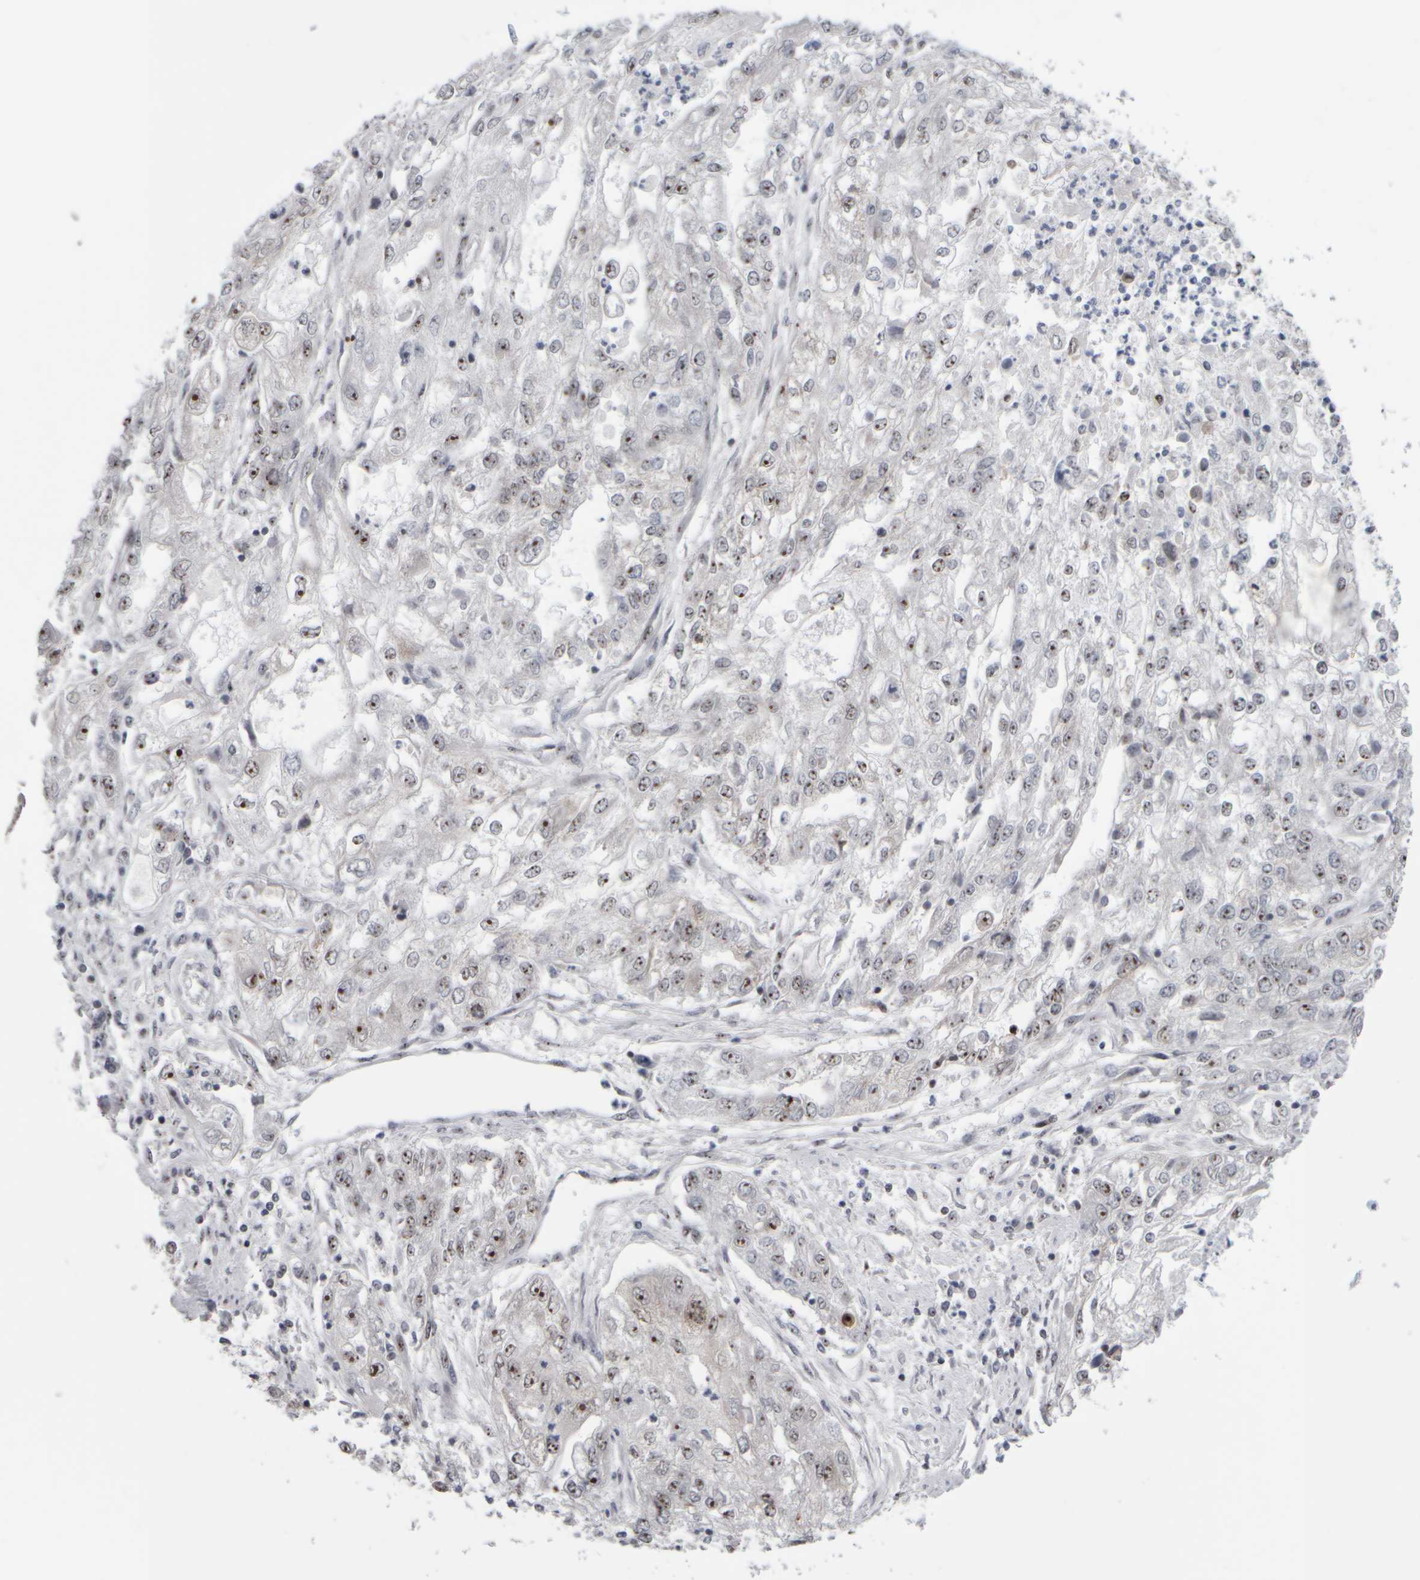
{"staining": {"intensity": "moderate", "quantity": "25%-75%", "location": "nuclear"}, "tissue": "endometrial cancer", "cell_type": "Tumor cells", "image_type": "cancer", "snomed": [{"axis": "morphology", "description": "Adenocarcinoma, NOS"}, {"axis": "topography", "description": "Endometrium"}], "caption": "This is an image of immunohistochemistry staining of endometrial adenocarcinoma, which shows moderate positivity in the nuclear of tumor cells.", "gene": "SURF6", "patient": {"sex": "female", "age": 49}}